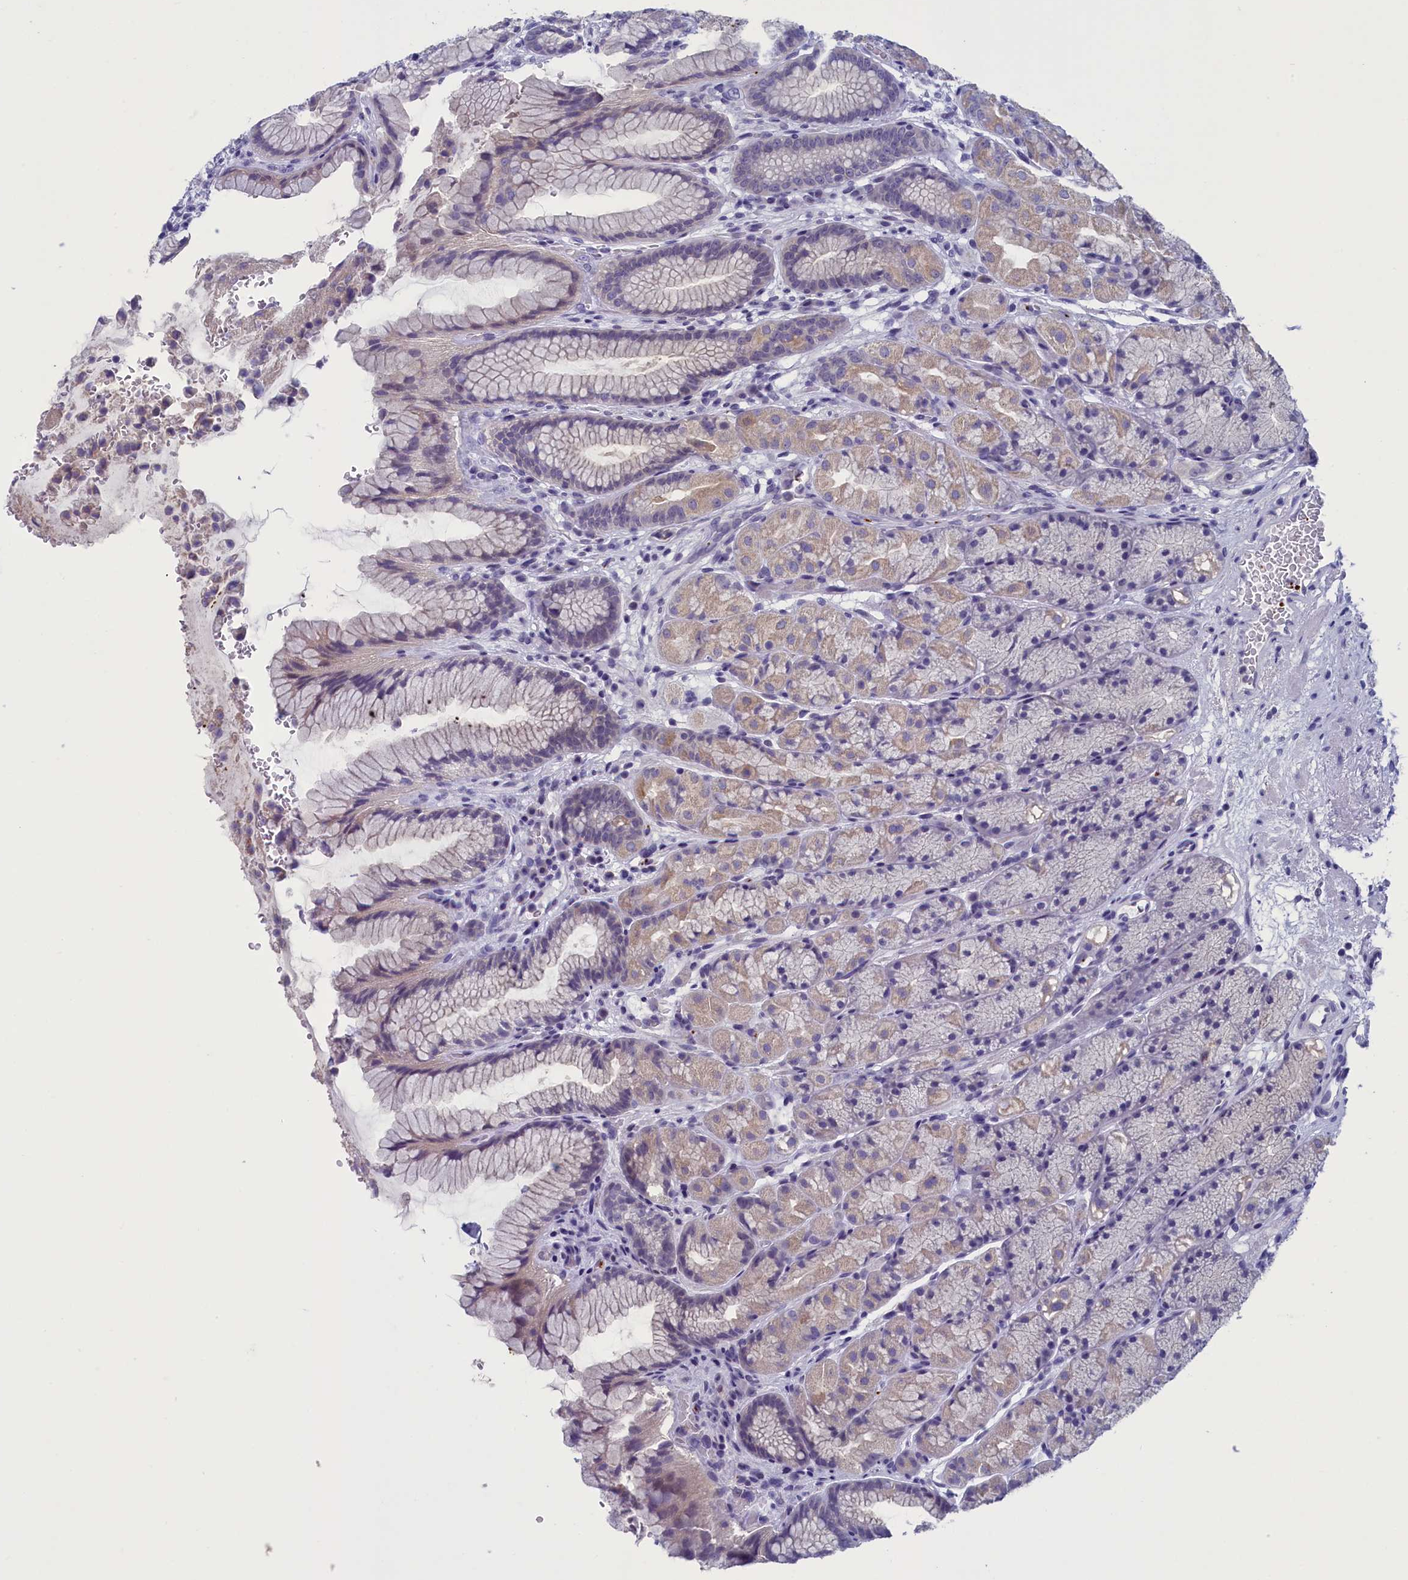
{"staining": {"intensity": "moderate", "quantity": "25%-75%", "location": "cytoplasmic/membranous"}, "tissue": "stomach", "cell_type": "Glandular cells", "image_type": "normal", "snomed": [{"axis": "morphology", "description": "Normal tissue, NOS"}, {"axis": "topography", "description": "Stomach"}], "caption": "Stomach stained for a protein shows moderate cytoplasmic/membranous positivity in glandular cells. The staining is performed using DAB brown chromogen to label protein expression. The nuclei are counter-stained blue using hematoxylin.", "gene": "AIFM2", "patient": {"sex": "male", "age": 63}}